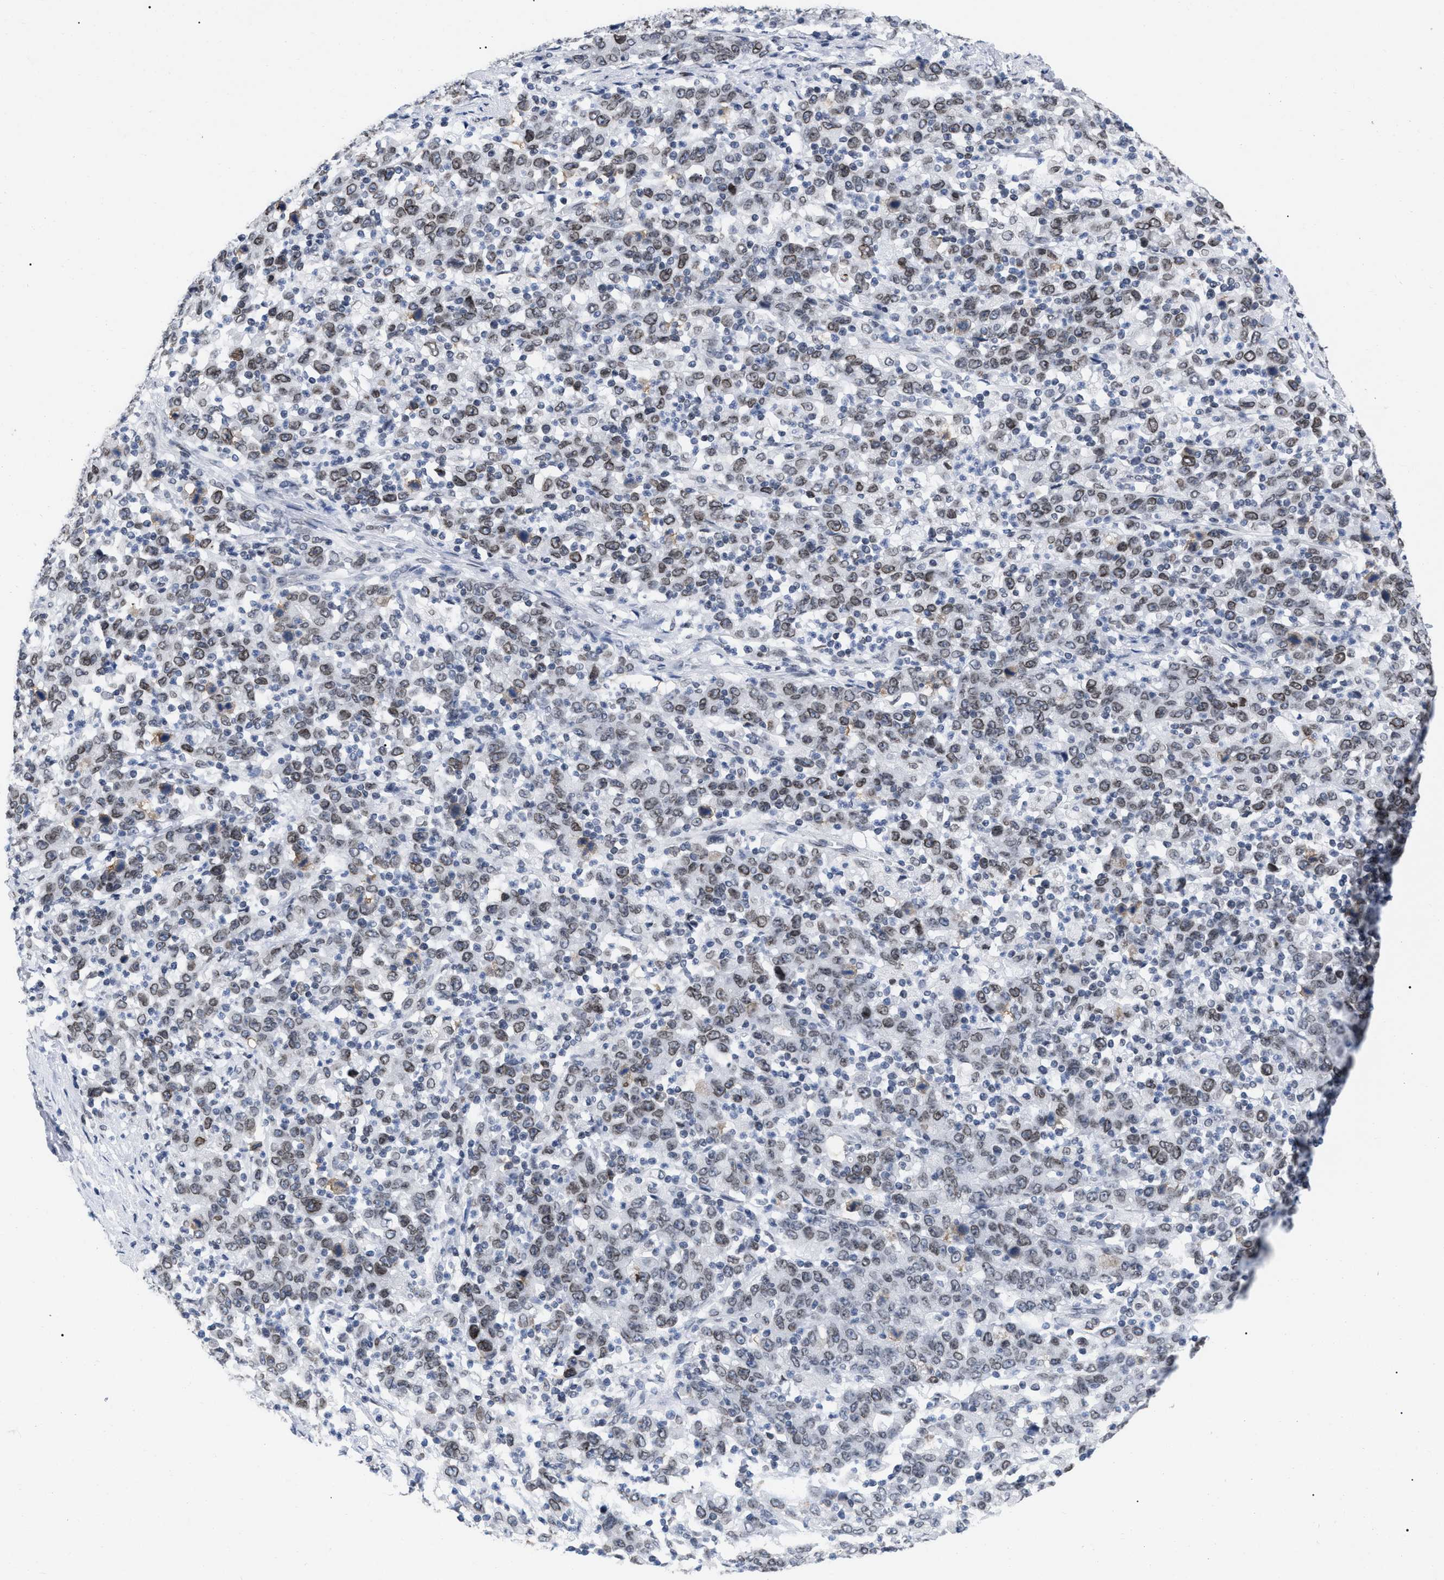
{"staining": {"intensity": "weak", "quantity": ">75%", "location": "cytoplasmic/membranous,nuclear"}, "tissue": "stomach cancer", "cell_type": "Tumor cells", "image_type": "cancer", "snomed": [{"axis": "morphology", "description": "Adenocarcinoma, NOS"}, {"axis": "topography", "description": "Stomach, upper"}], "caption": "Protein analysis of stomach adenocarcinoma tissue exhibits weak cytoplasmic/membranous and nuclear expression in about >75% of tumor cells.", "gene": "TPR", "patient": {"sex": "male", "age": 69}}